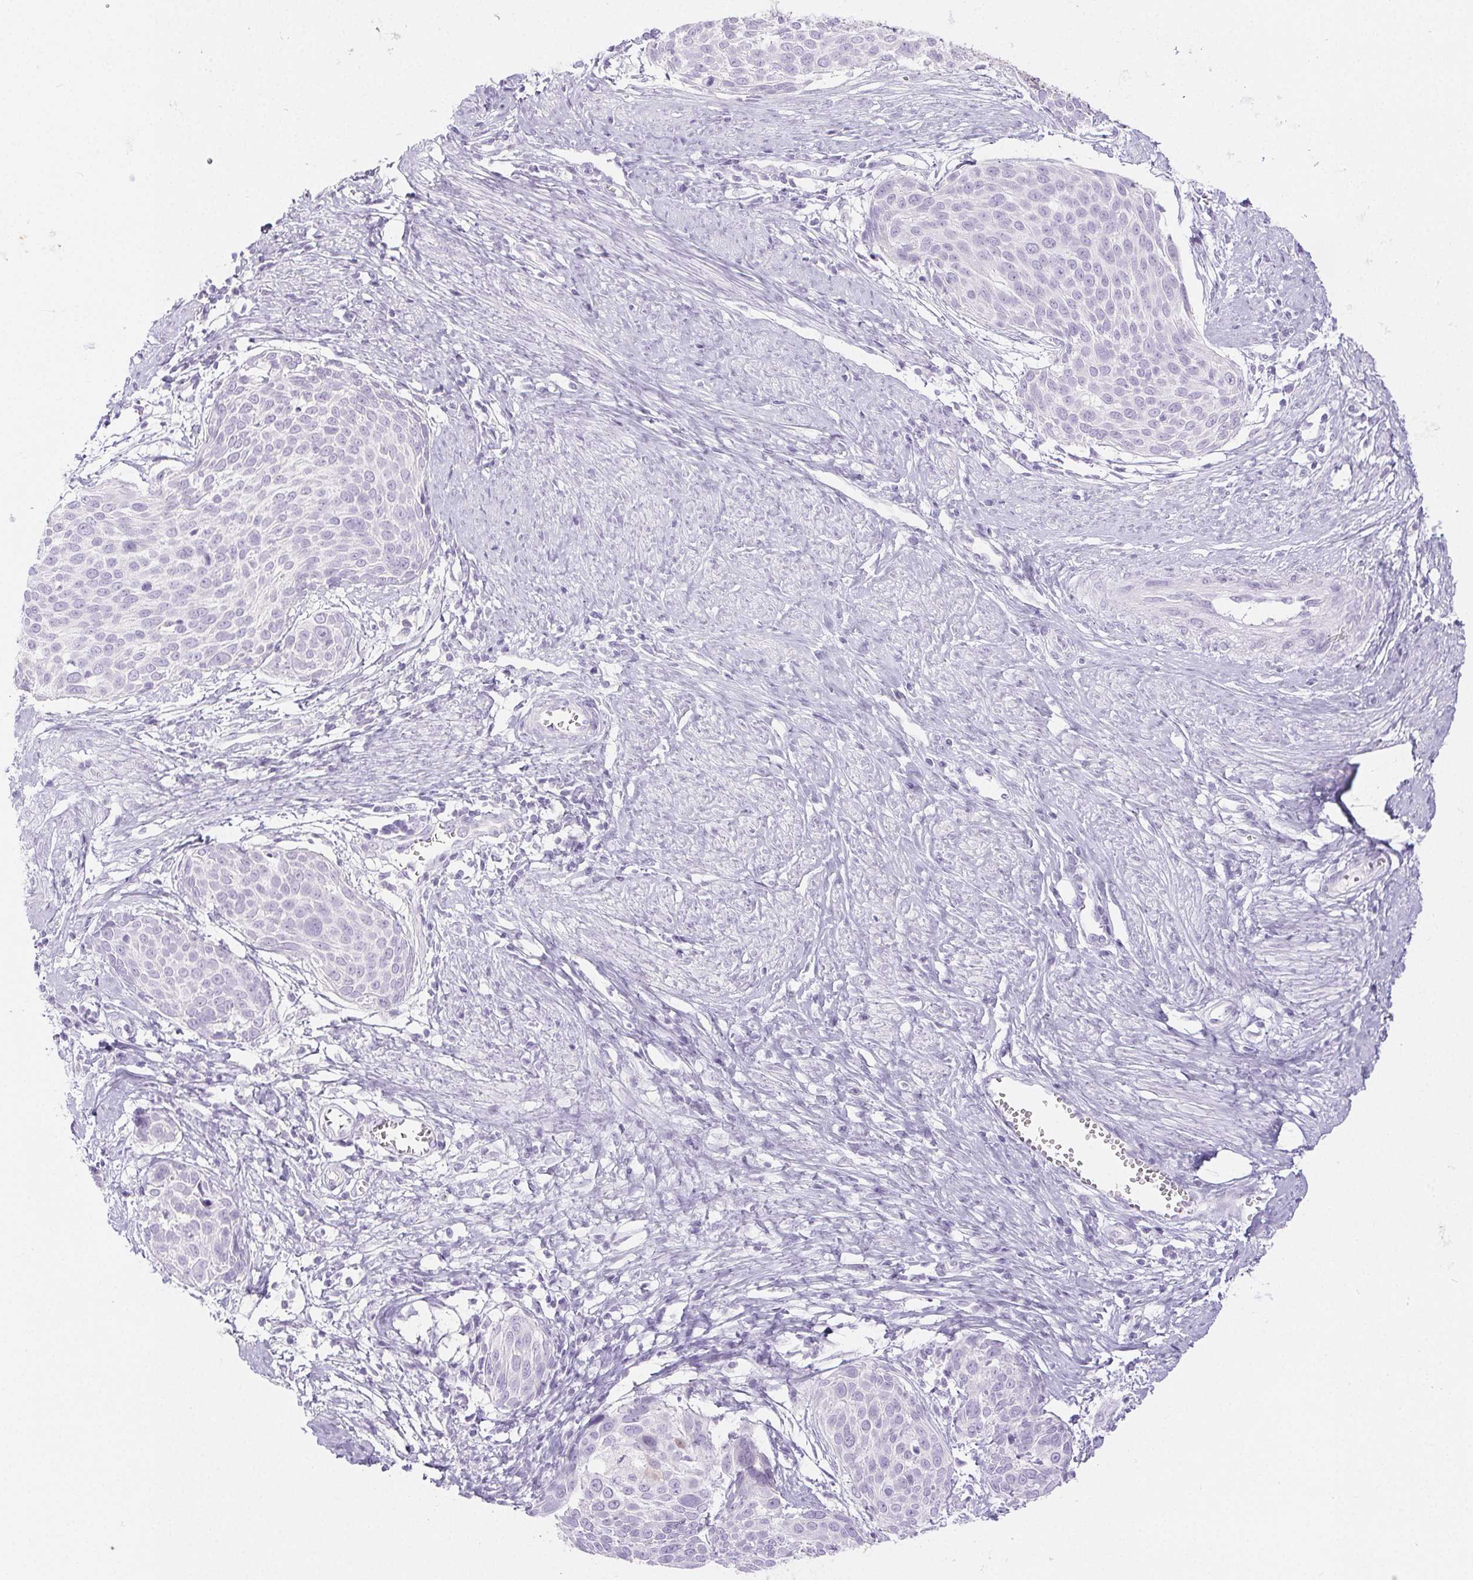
{"staining": {"intensity": "moderate", "quantity": "<25%", "location": "cytoplasmic/membranous,nuclear"}, "tissue": "cervical cancer", "cell_type": "Tumor cells", "image_type": "cancer", "snomed": [{"axis": "morphology", "description": "Squamous cell carcinoma, NOS"}, {"axis": "topography", "description": "Cervix"}], "caption": "This histopathology image demonstrates IHC staining of human squamous cell carcinoma (cervical), with low moderate cytoplasmic/membranous and nuclear staining in about <25% of tumor cells.", "gene": "SPRR3", "patient": {"sex": "female", "age": 39}}